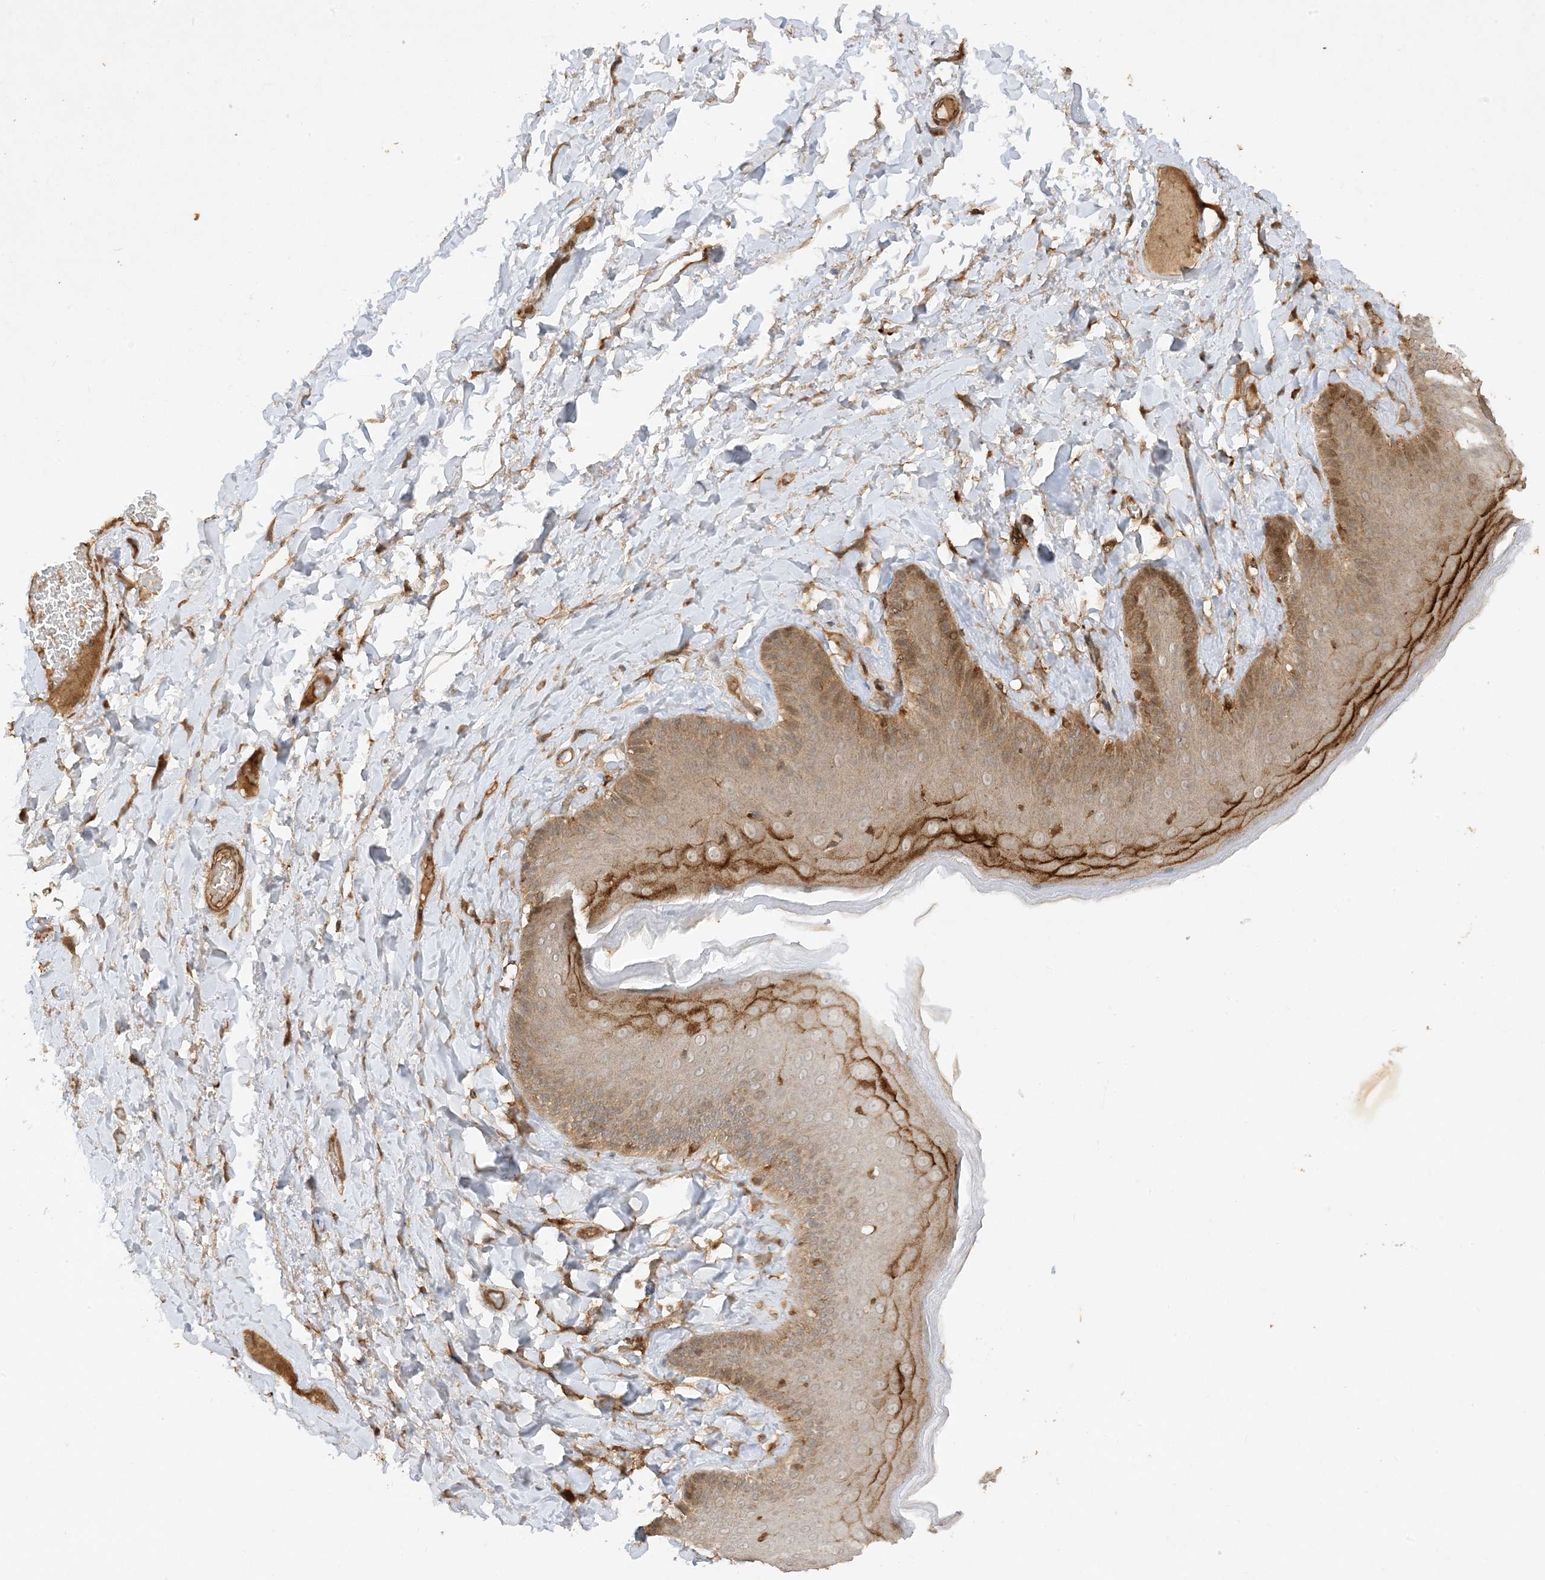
{"staining": {"intensity": "strong", "quantity": "25%-75%", "location": "cytoplasmic/membranous"}, "tissue": "skin", "cell_type": "Epidermal cells", "image_type": "normal", "snomed": [{"axis": "morphology", "description": "Normal tissue, NOS"}, {"axis": "topography", "description": "Anal"}], "caption": "A photomicrograph of skin stained for a protein displays strong cytoplasmic/membranous brown staining in epidermal cells.", "gene": "XRN1", "patient": {"sex": "male", "age": 69}}